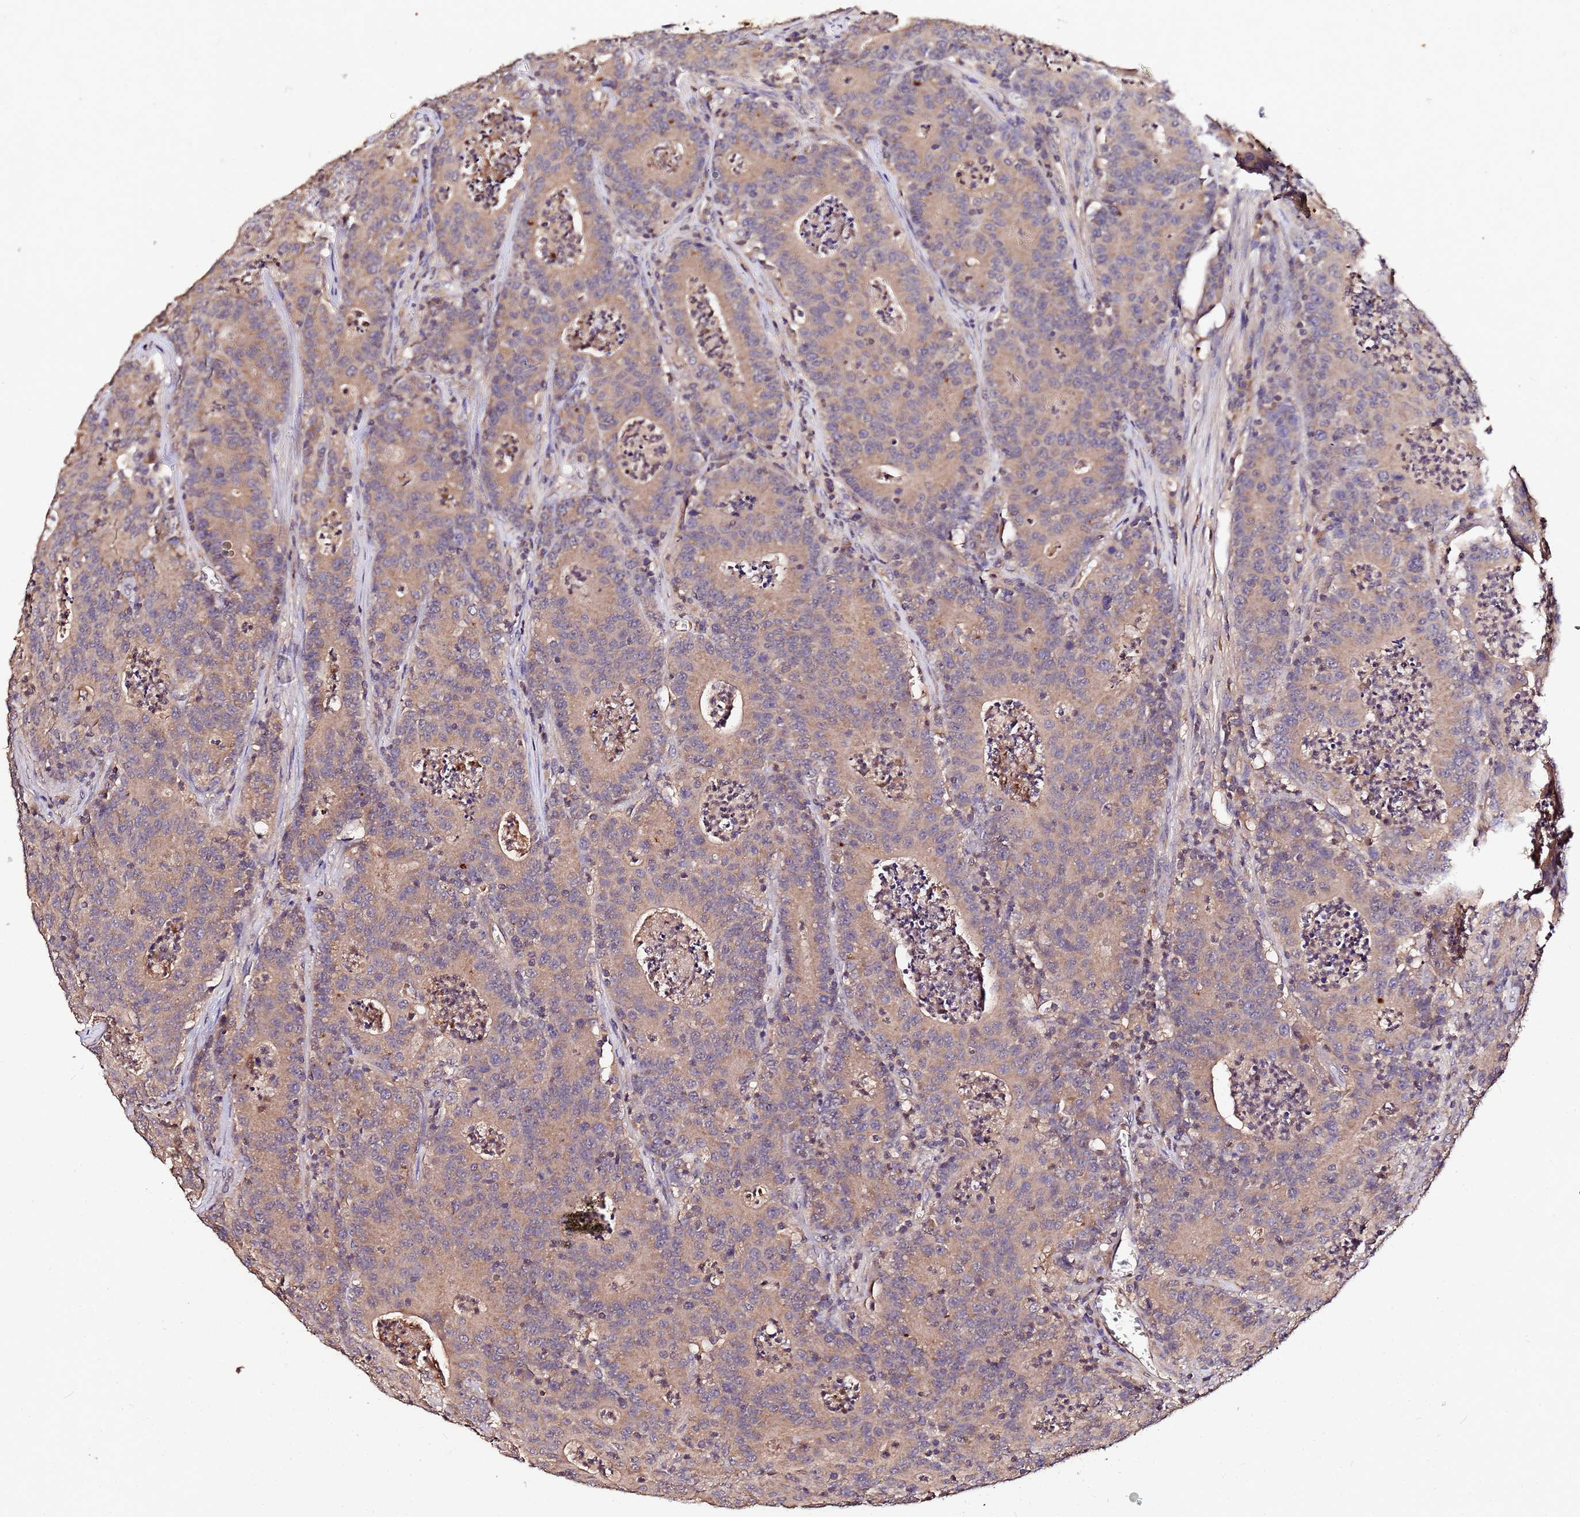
{"staining": {"intensity": "weak", "quantity": ">75%", "location": "cytoplasmic/membranous"}, "tissue": "colorectal cancer", "cell_type": "Tumor cells", "image_type": "cancer", "snomed": [{"axis": "morphology", "description": "Adenocarcinoma, NOS"}, {"axis": "topography", "description": "Colon"}], "caption": "Human colorectal cancer (adenocarcinoma) stained with a protein marker shows weak staining in tumor cells.", "gene": "MTERF1", "patient": {"sex": "male", "age": 83}}